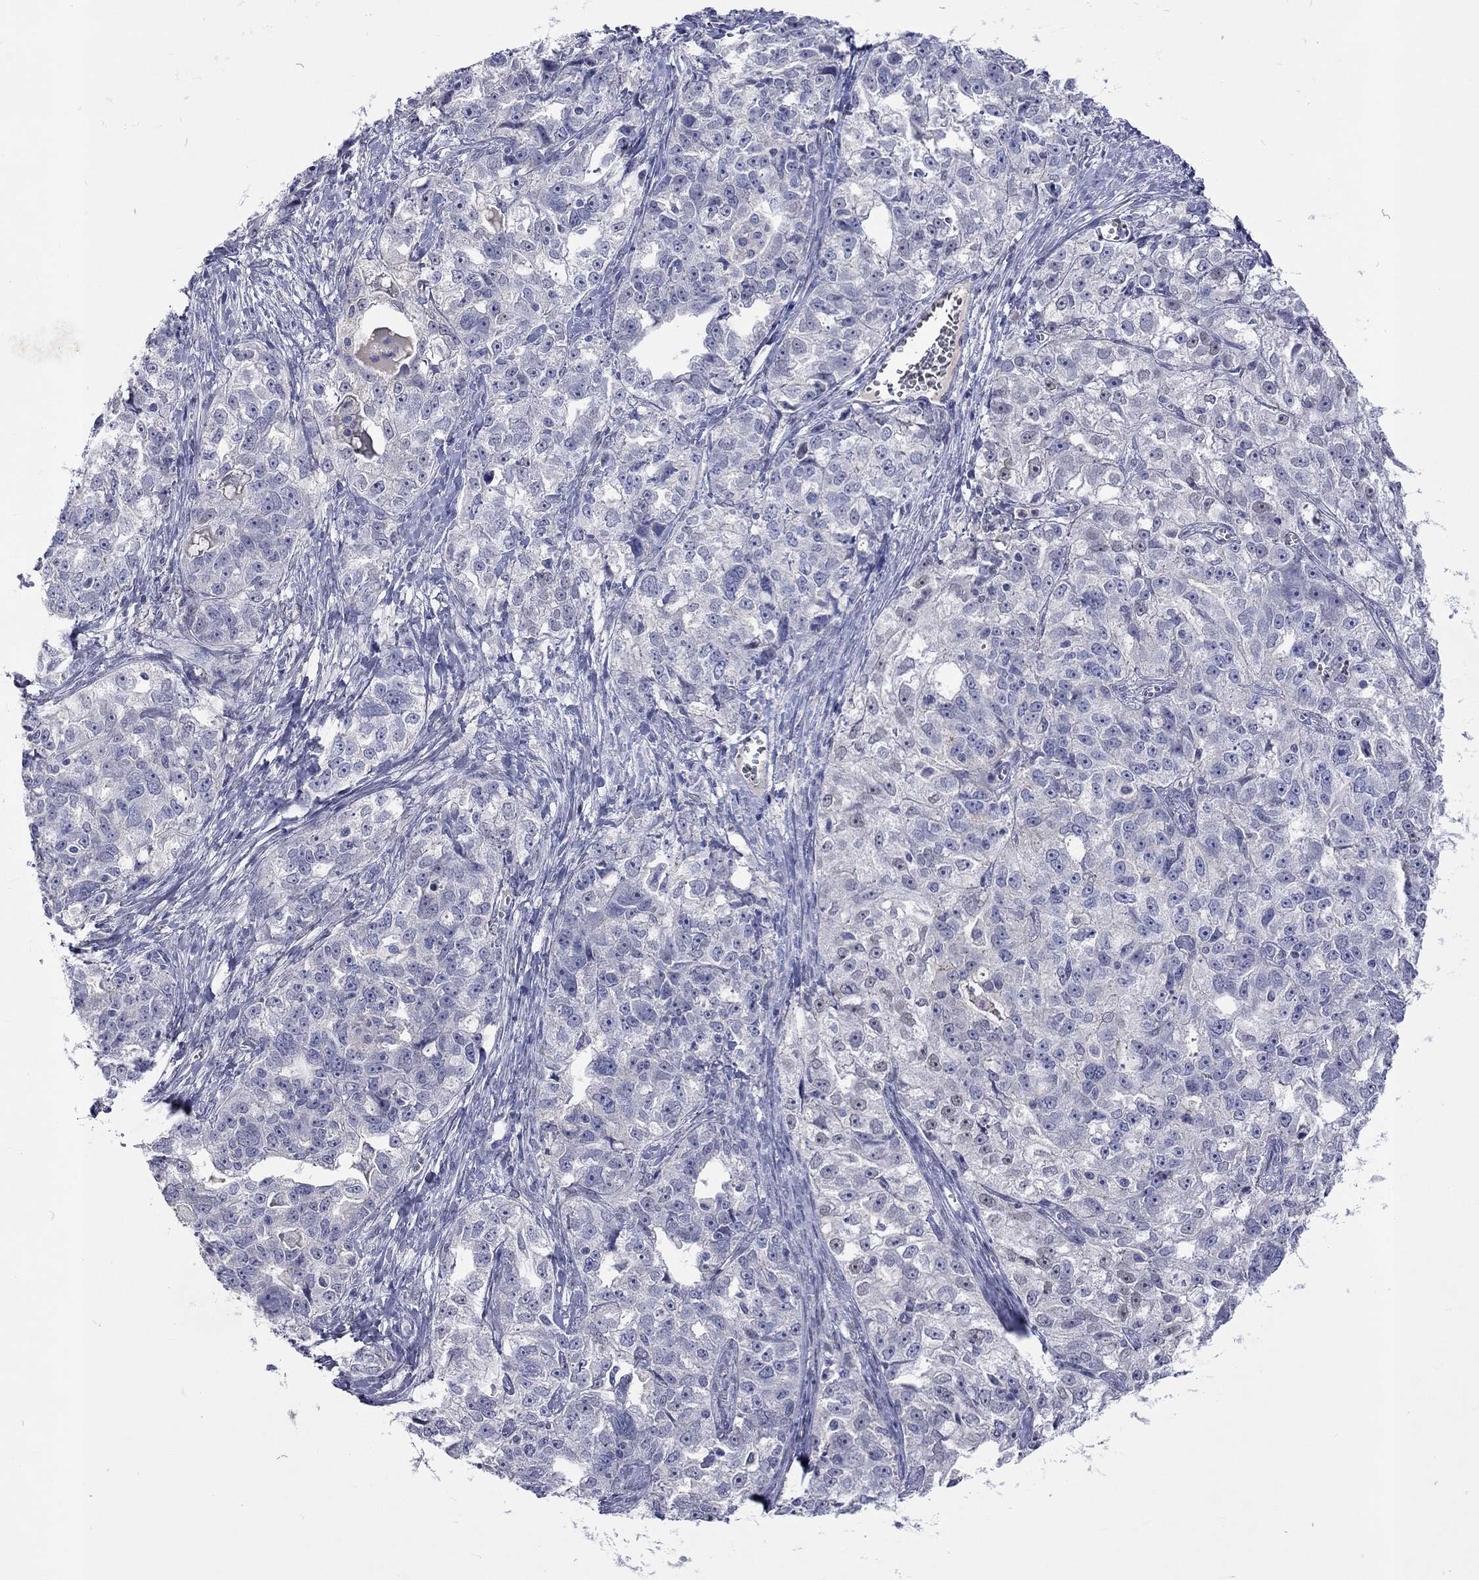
{"staining": {"intensity": "negative", "quantity": "none", "location": "none"}, "tissue": "ovarian cancer", "cell_type": "Tumor cells", "image_type": "cancer", "snomed": [{"axis": "morphology", "description": "Cystadenocarcinoma, serous, NOS"}, {"axis": "topography", "description": "Ovary"}], "caption": "A photomicrograph of ovarian serous cystadenocarcinoma stained for a protein reveals no brown staining in tumor cells.", "gene": "LRFN4", "patient": {"sex": "female", "age": 51}}